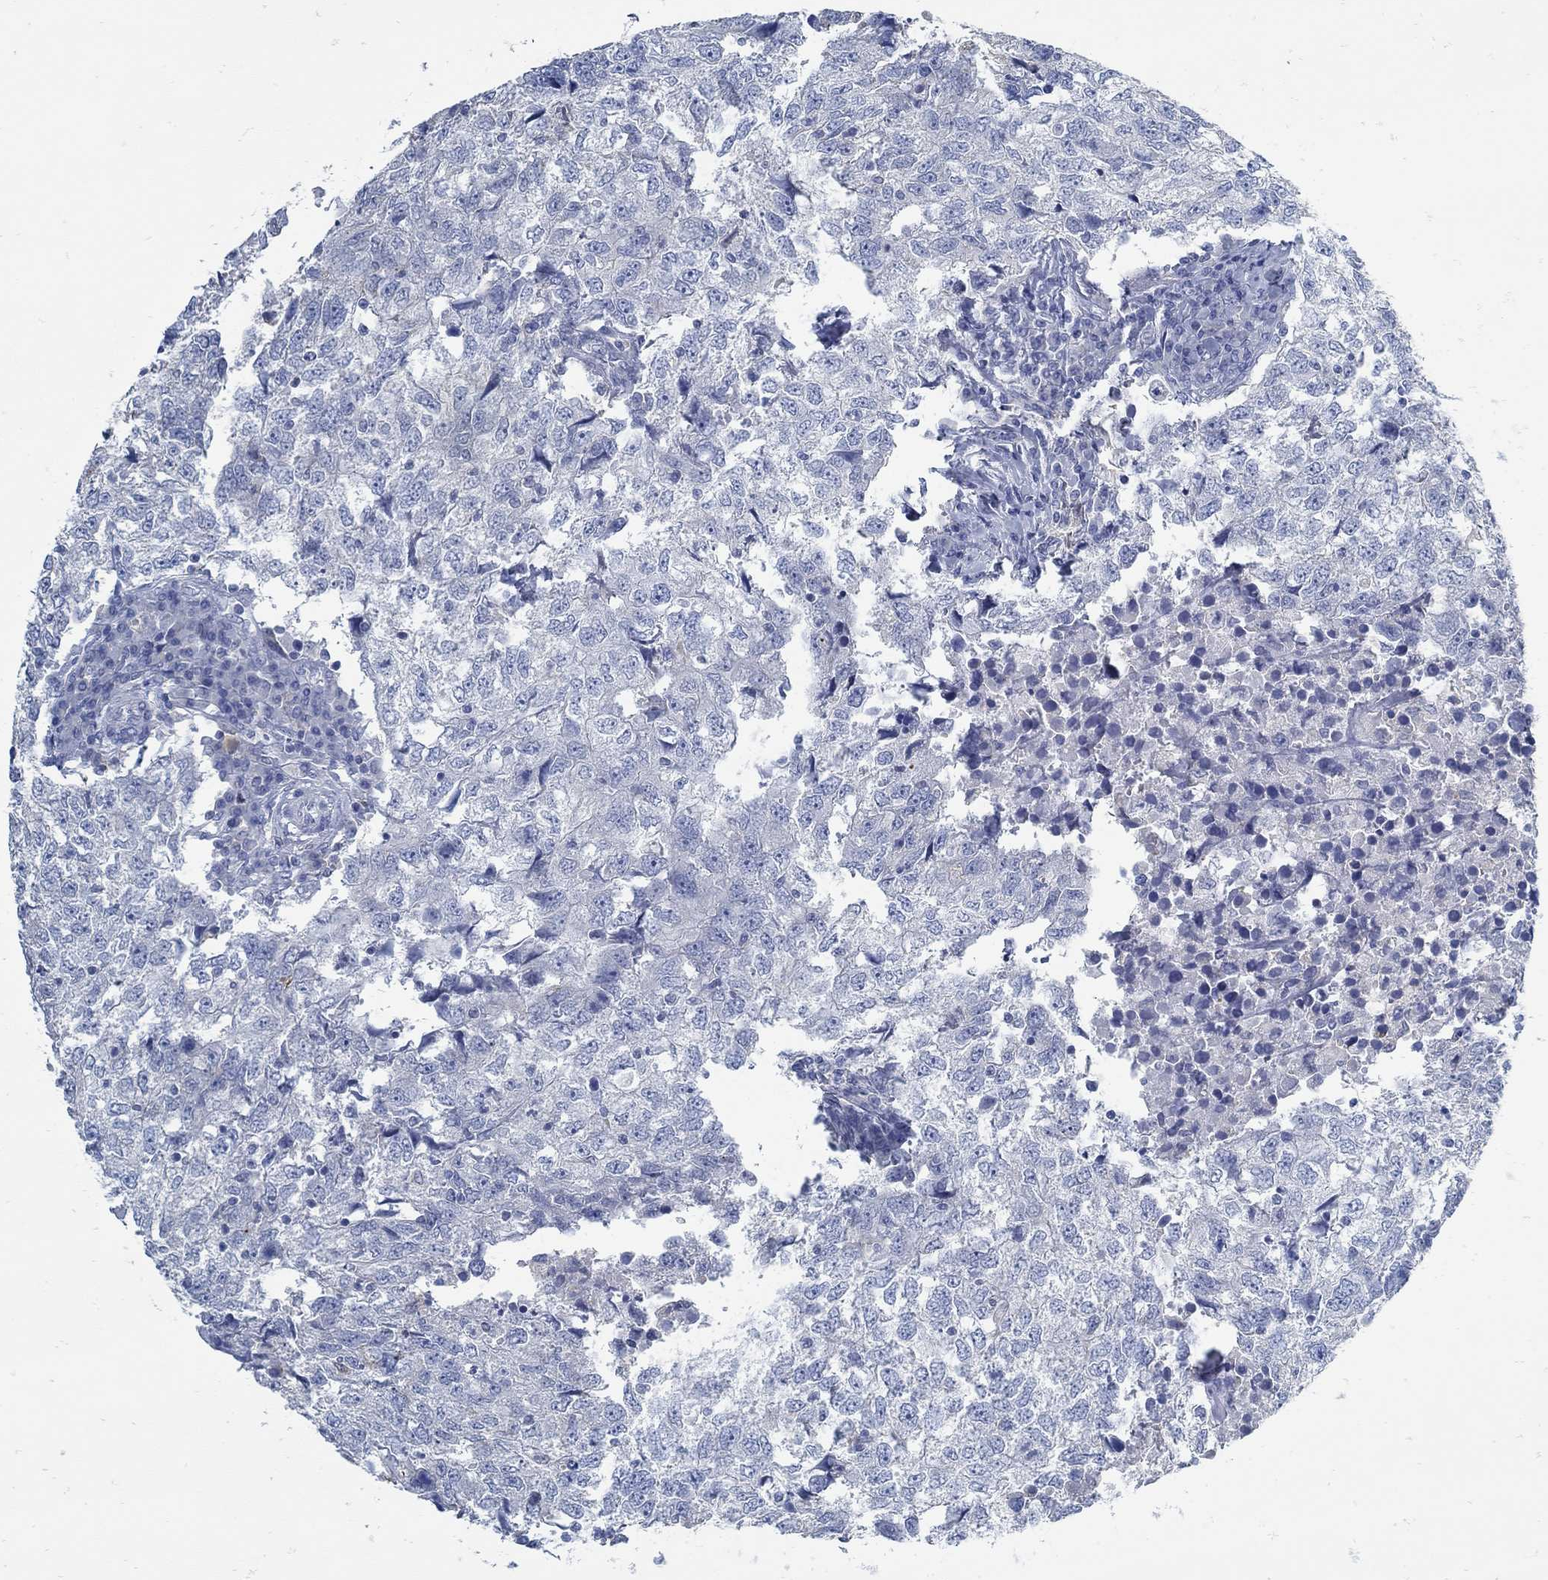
{"staining": {"intensity": "negative", "quantity": "none", "location": "none"}, "tissue": "breast cancer", "cell_type": "Tumor cells", "image_type": "cancer", "snomed": [{"axis": "morphology", "description": "Duct carcinoma"}, {"axis": "topography", "description": "Breast"}], "caption": "High power microscopy histopathology image of an immunohistochemistry (IHC) photomicrograph of breast cancer (invasive ductal carcinoma), revealing no significant expression in tumor cells. The staining is performed using DAB (3,3'-diaminobenzidine) brown chromogen with nuclei counter-stained in using hematoxylin.", "gene": "ZFAND4", "patient": {"sex": "female", "age": 30}}